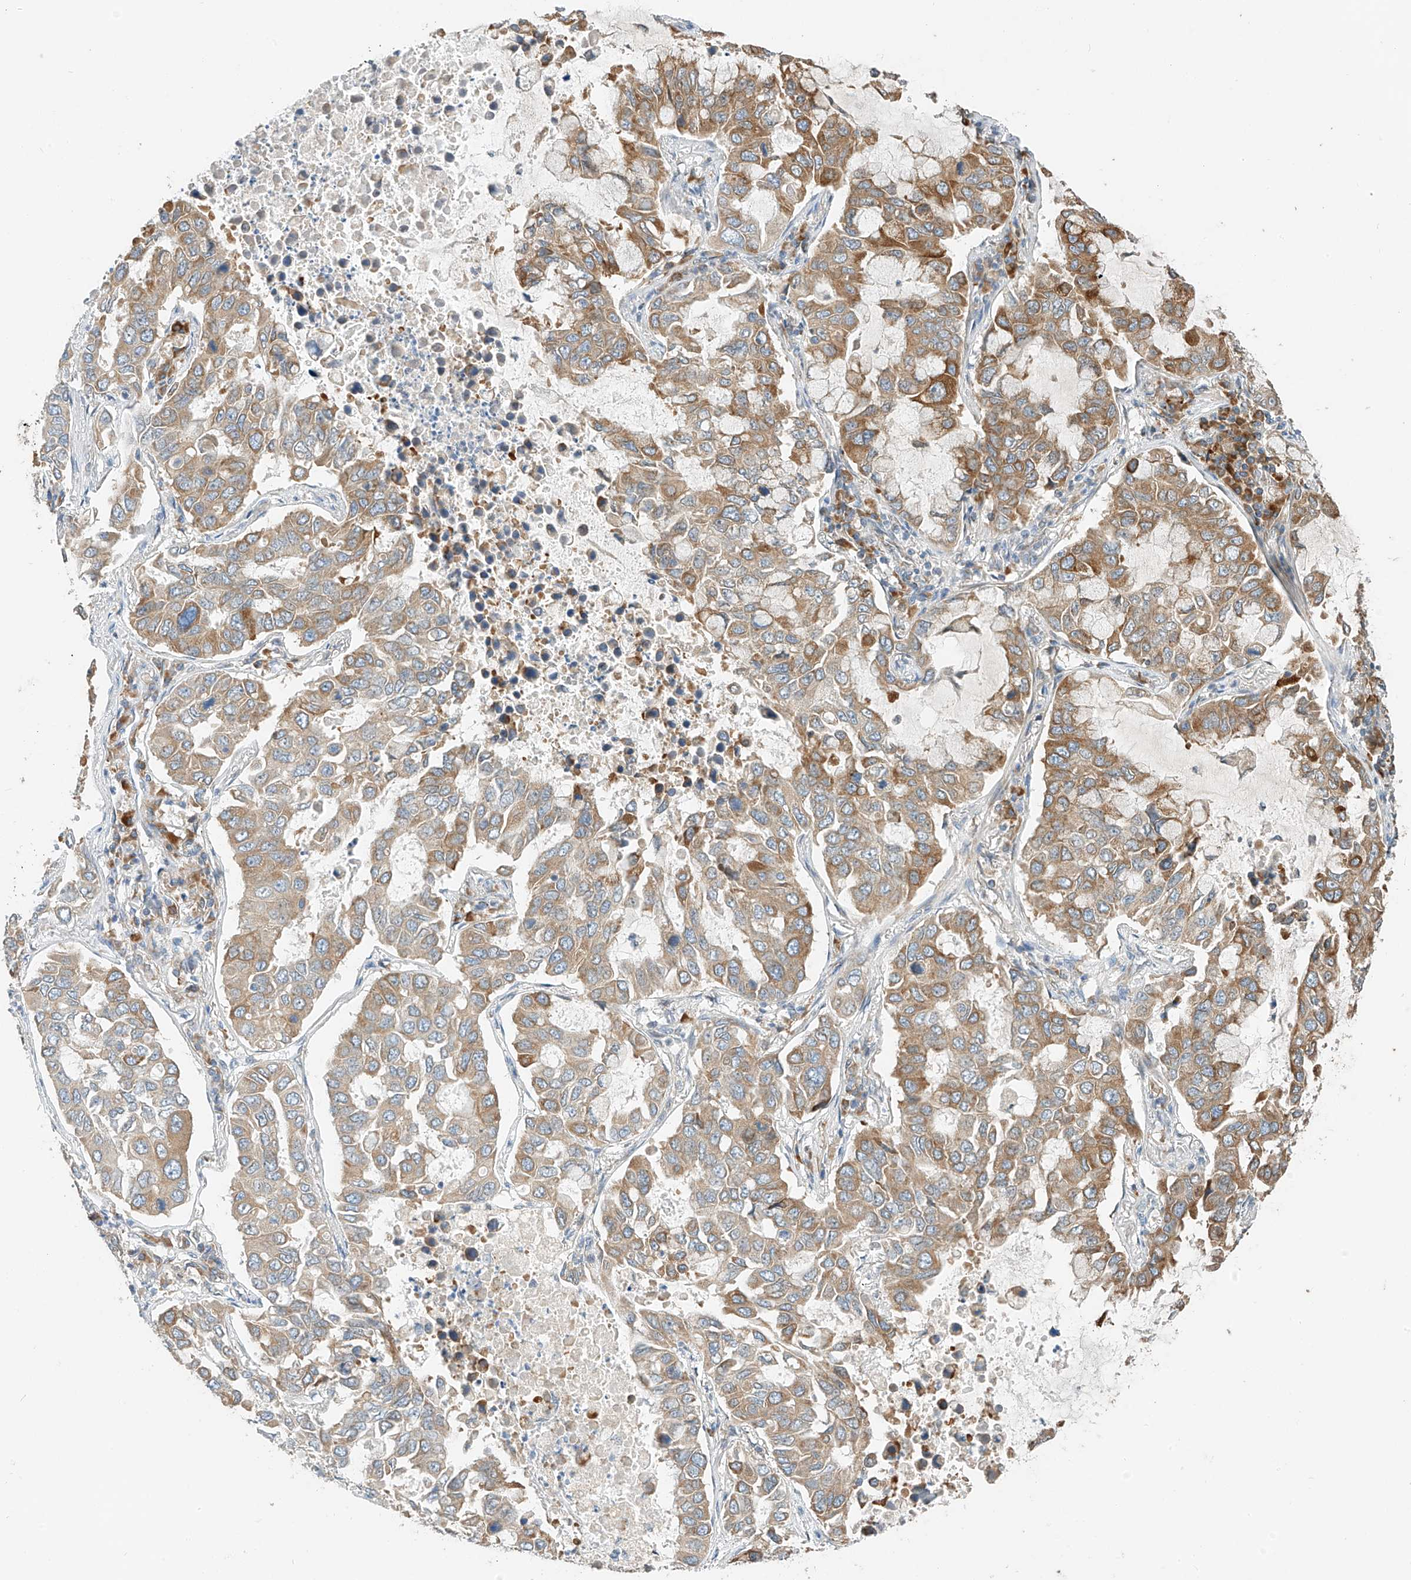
{"staining": {"intensity": "moderate", "quantity": "25%-75%", "location": "cytoplasmic/membranous"}, "tissue": "lung cancer", "cell_type": "Tumor cells", "image_type": "cancer", "snomed": [{"axis": "morphology", "description": "Adenocarcinoma, NOS"}, {"axis": "topography", "description": "Lung"}], "caption": "Immunohistochemistry photomicrograph of neoplastic tissue: lung cancer stained using immunohistochemistry reveals medium levels of moderate protein expression localized specifically in the cytoplasmic/membranous of tumor cells, appearing as a cytoplasmic/membranous brown color.", "gene": "PPA2", "patient": {"sex": "male", "age": 64}}